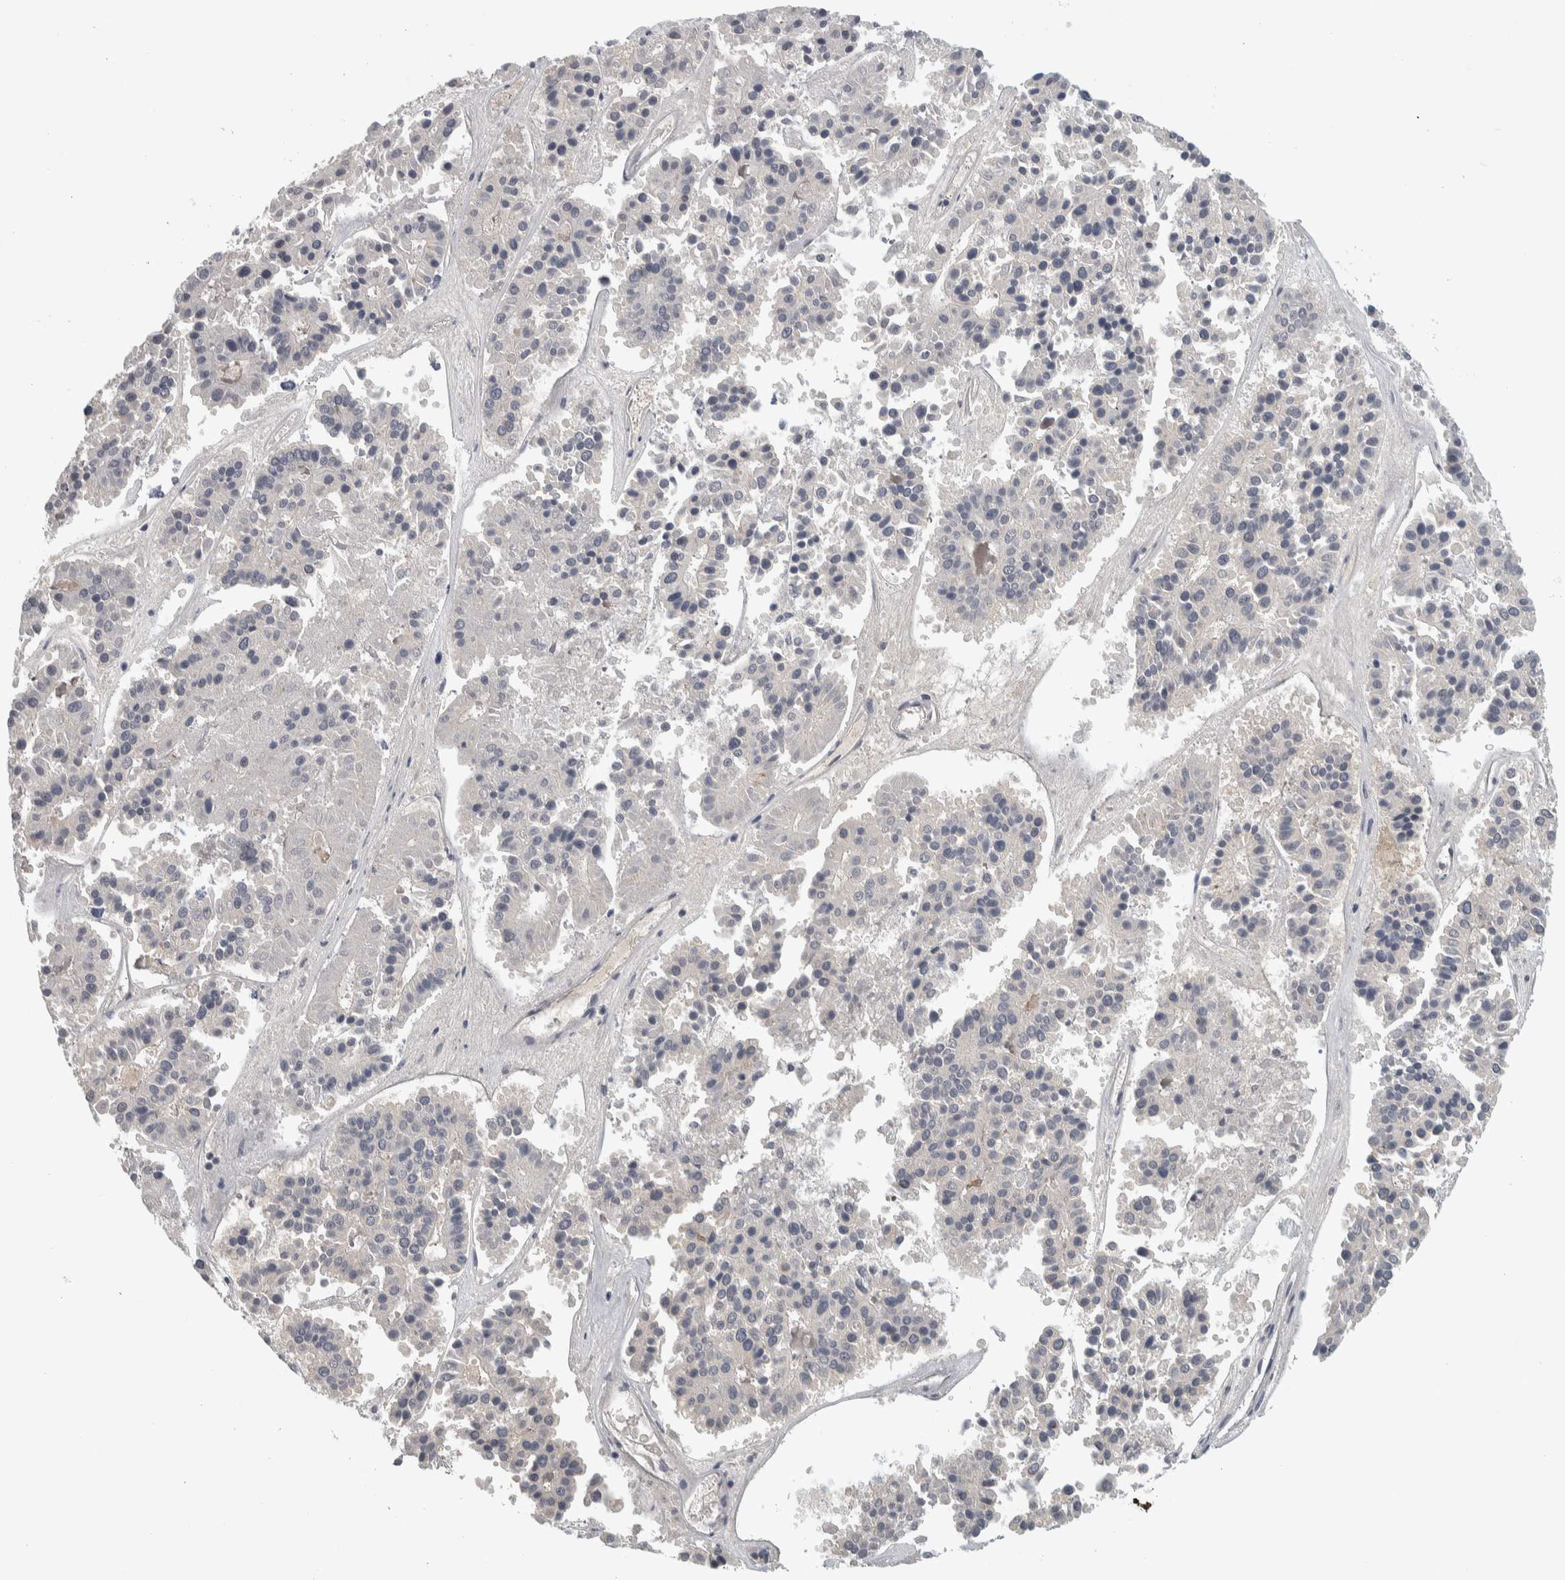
{"staining": {"intensity": "negative", "quantity": "none", "location": "none"}, "tissue": "pancreatic cancer", "cell_type": "Tumor cells", "image_type": "cancer", "snomed": [{"axis": "morphology", "description": "Adenocarcinoma, NOS"}, {"axis": "topography", "description": "Pancreas"}], "caption": "A photomicrograph of pancreatic adenocarcinoma stained for a protein demonstrates no brown staining in tumor cells.", "gene": "AFP", "patient": {"sex": "male", "age": 50}}